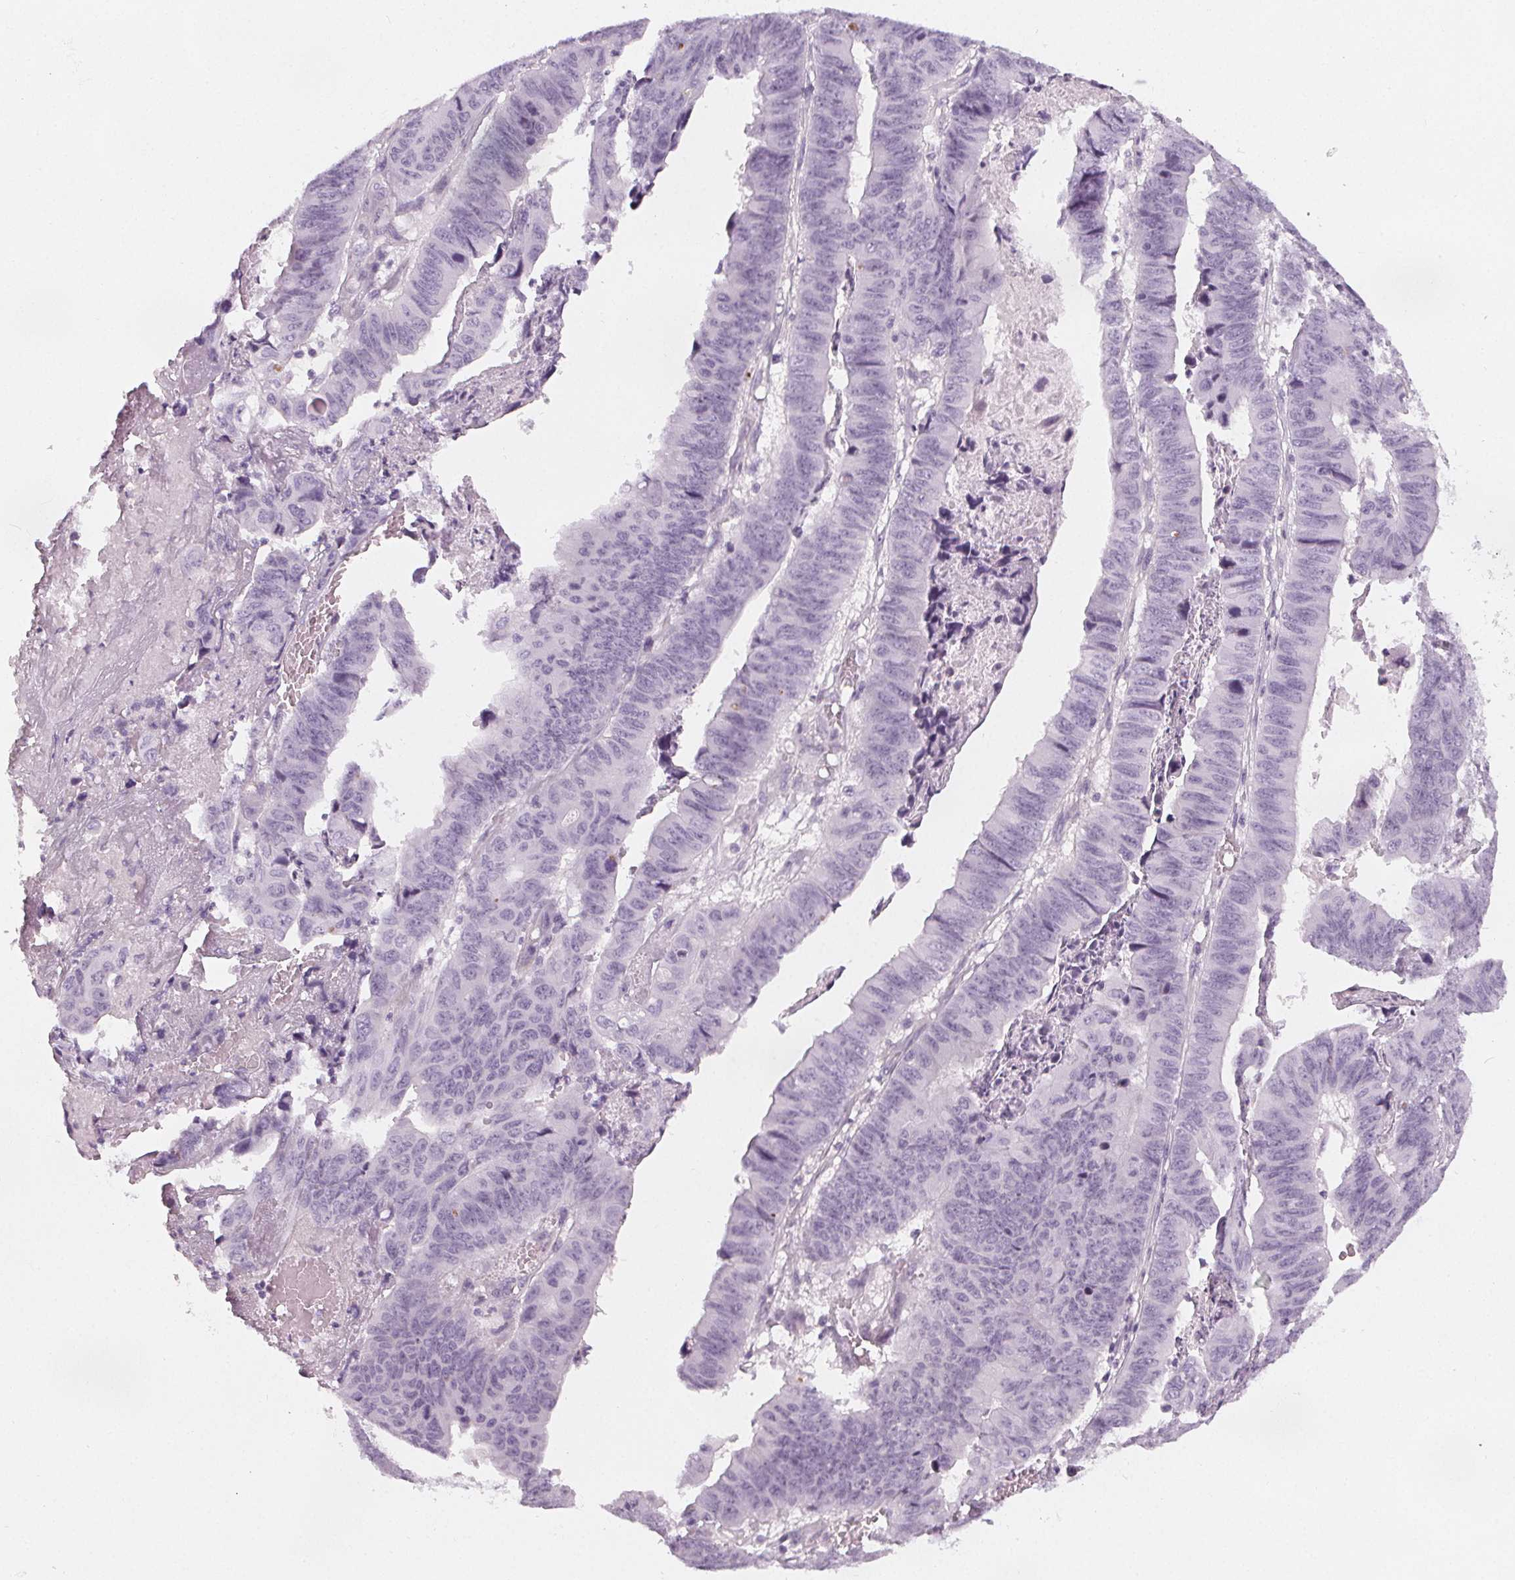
{"staining": {"intensity": "negative", "quantity": "none", "location": "none"}, "tissue": "stomach cancer", "cell_type": "Tumor cells", "image_type": "cancer", "snomed": [{"axis": "morphology", "description": "Adenocarcinoma, NOS"}, {"axis": "topography", "description": "Stomach, lower"}], "caption": "High magnification brightfield microscopy of adenocarcinoma (stomach) stained with DAB (3,3'-diaminobenzidine) (brown) and counterstained with hematoxylin (blue): tumor cells show no significant staining.", "gene": "SLC5A12", "patient": {"sex": "male", "age": 77}}